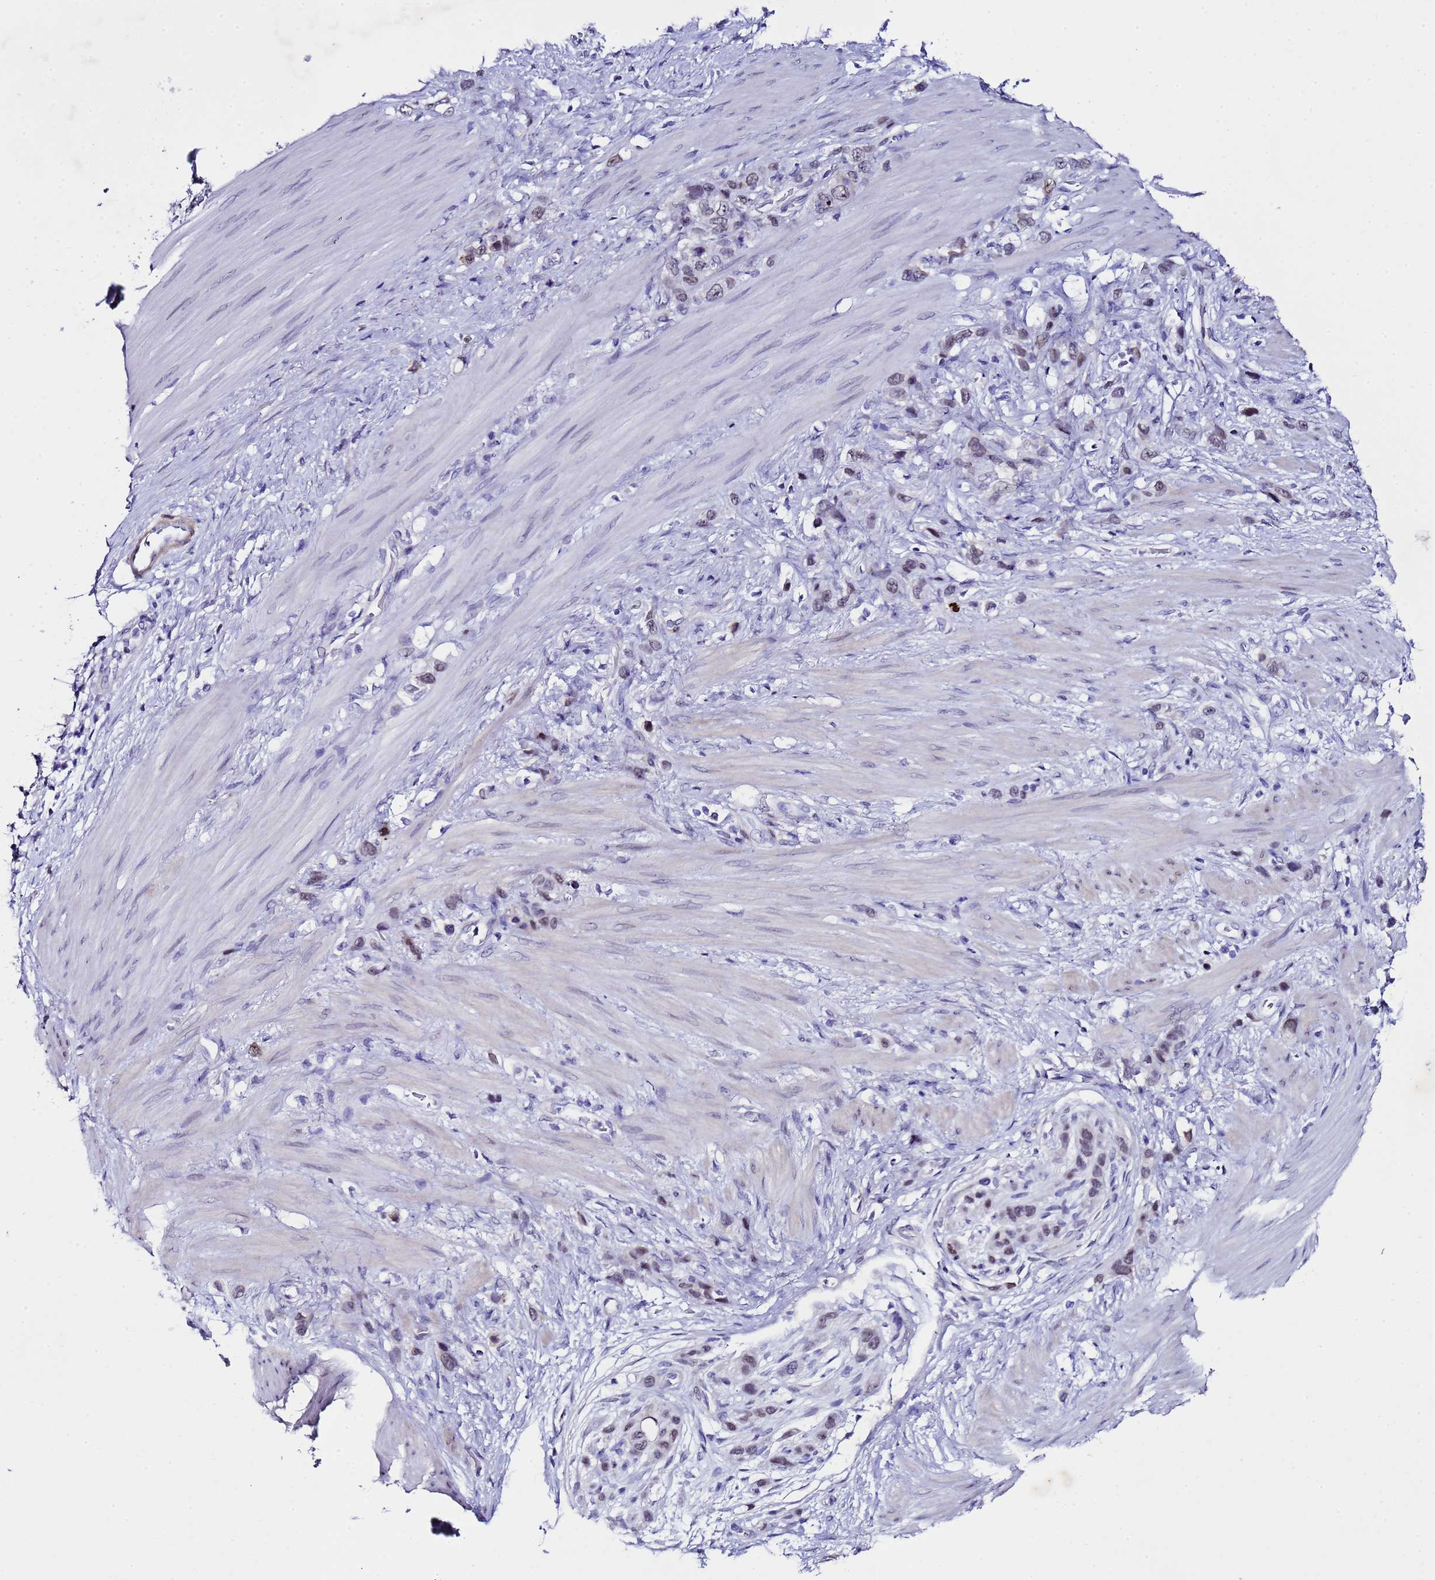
{"staining": {"intensity": "weak", "quantity": "25%-75%", "location": "nuclear"}, "tissue": "stomach cancer", "cell_type": "Tumor cells", "image_type": "cancer", "snomed": [{"axis": "morphology", "description": "Adenocarcinoma, NOS"}, {"axis": "morphology", "description": "Adenocarcinoma, High grade"}, {"axis": "topography", "description": "Stomach, upper"}, {"axis": "topography", "description": "Stomach, lower"}], "caption": "Human stomach cancer stained with a protein marker reveals weak staining in tumor cells.", "gene": "BCL7A", "patient": {"sex": "female", "age": 65}}